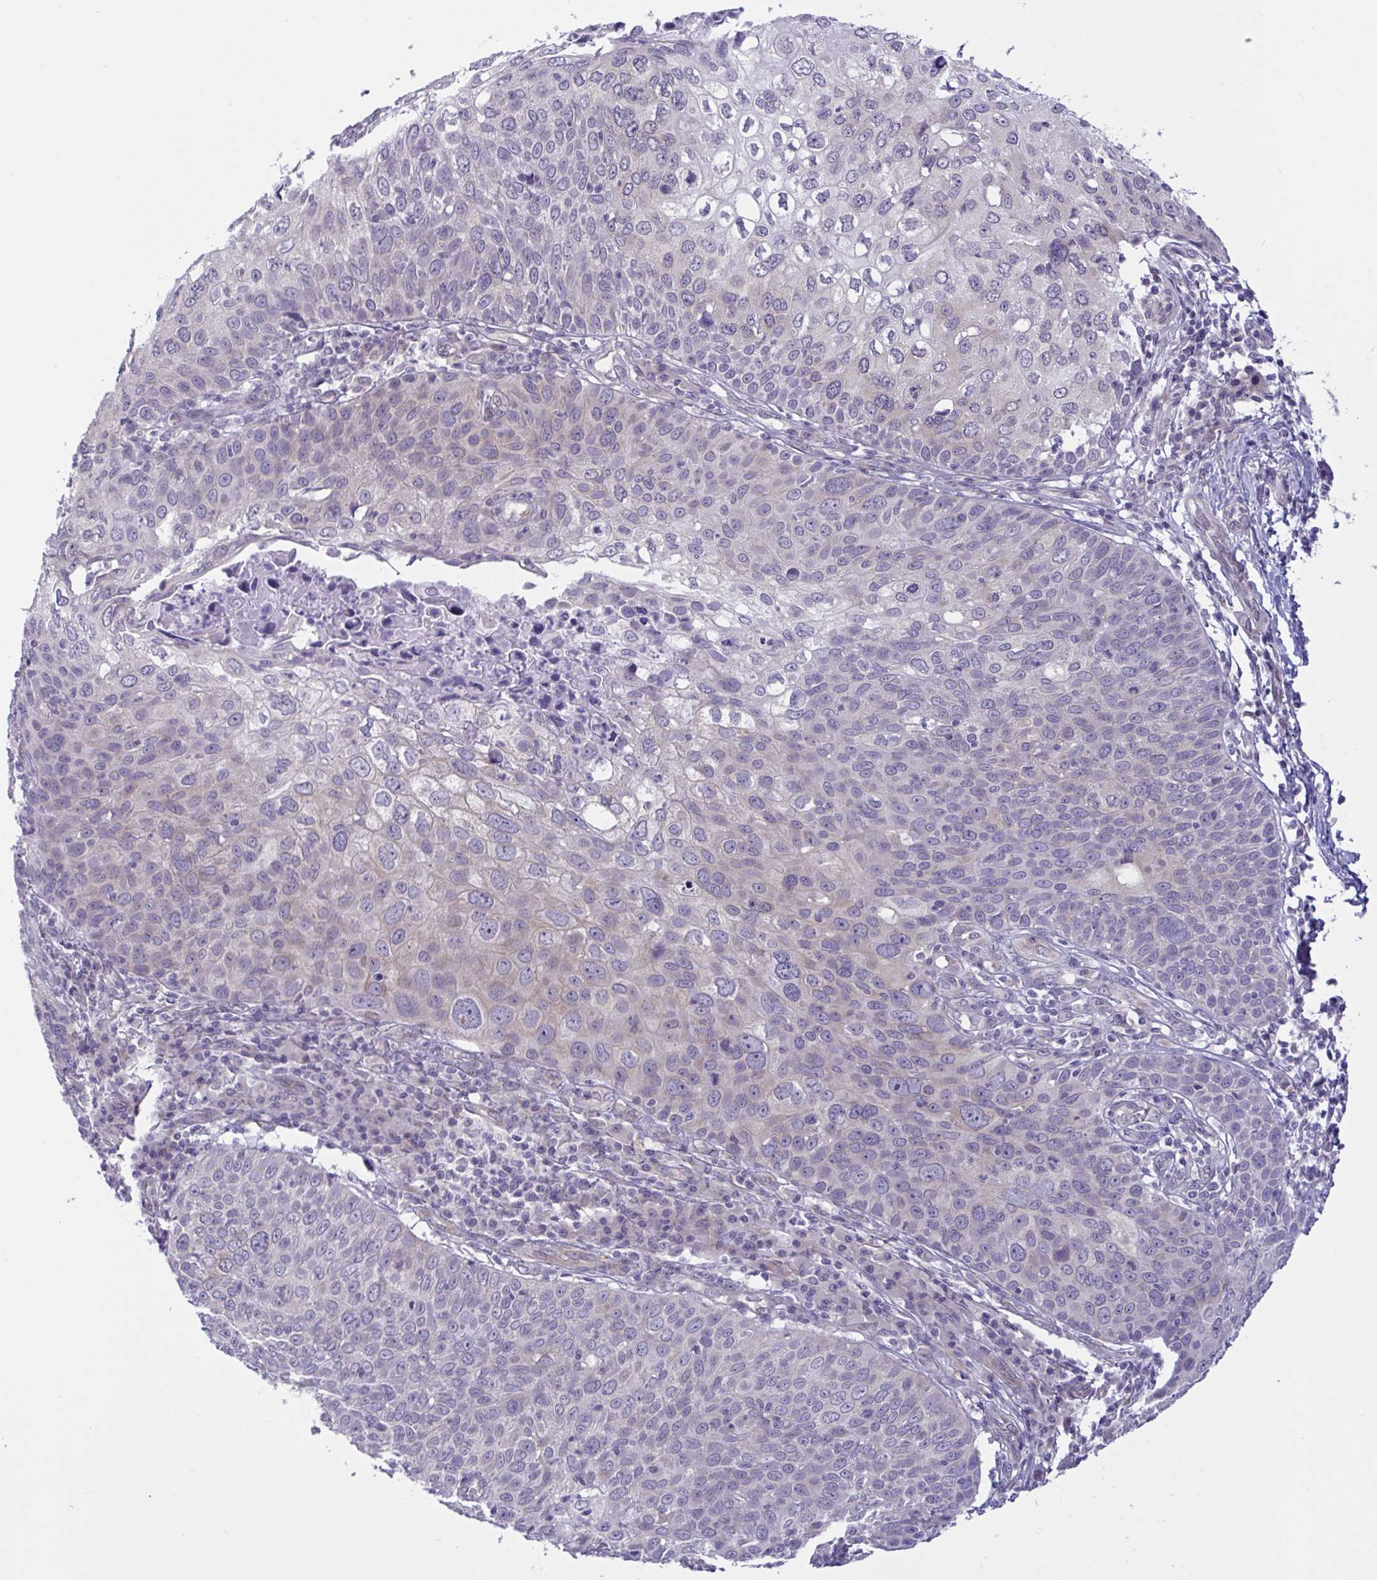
{"staining": {"intensity": "negative", "quantity": "none", "location": "none"}, "tissue": "skin cancer", "cell_type": "Tumor cells", "image_type": "cancer", "snomed": [{"axis": "morphology", "description": "Squamous cell carcinoma, NOS"}, {"axis": "topography", "description": "Skin"}], "caption": "Squamous cell carcinoma (skin) was stained to show a protein in brown. There is no significant expression in tumor cells.", "gene": "CAMLG", "patient": {"sex": "male", "age": 87}}